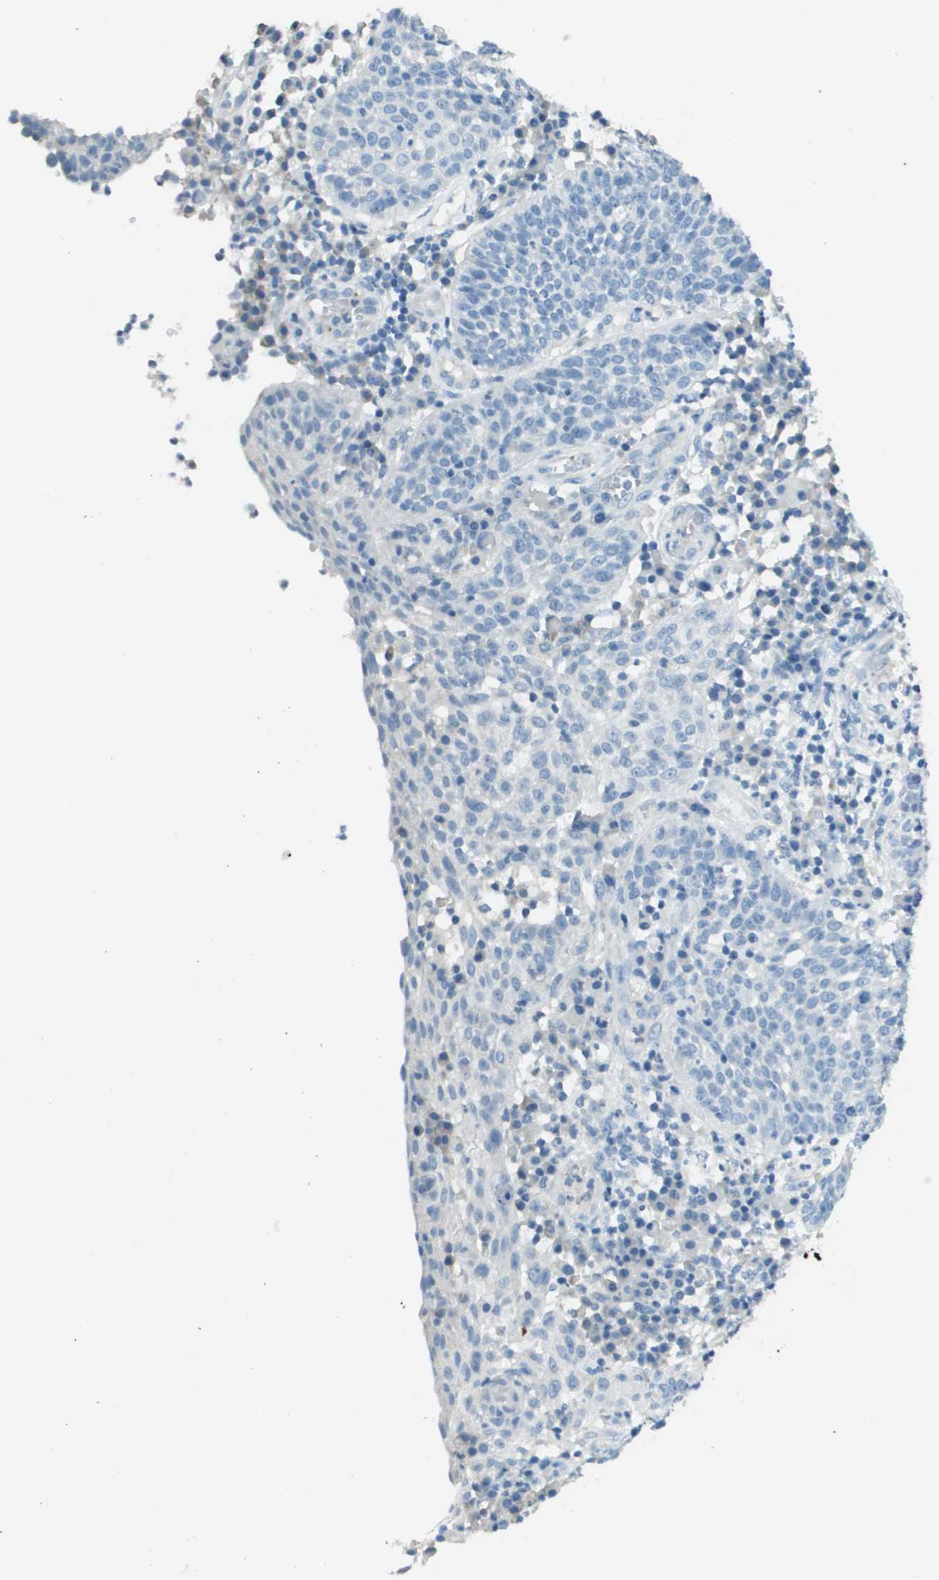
{"staining": {"intensity": "negative", "quantity": "none", "location": "none"}, "tissue": "cervical cancer", "cell_type": "Tumor cells", "image_type": "cancer", "snomed": [{"axis": "morphology", "description": "Squamous cell carcinoma, NOS"}, {"axis": "topography", "description": "Cervix"}], "caption": "High power microscopy image of an immunohistochemistry (IHC) histopathology image of cervical squamous cell carcinoma, revealing no significant staining in tumor cells.", "gene": "PTGDR2", "patient": {"sex": "female", "age": 34}}